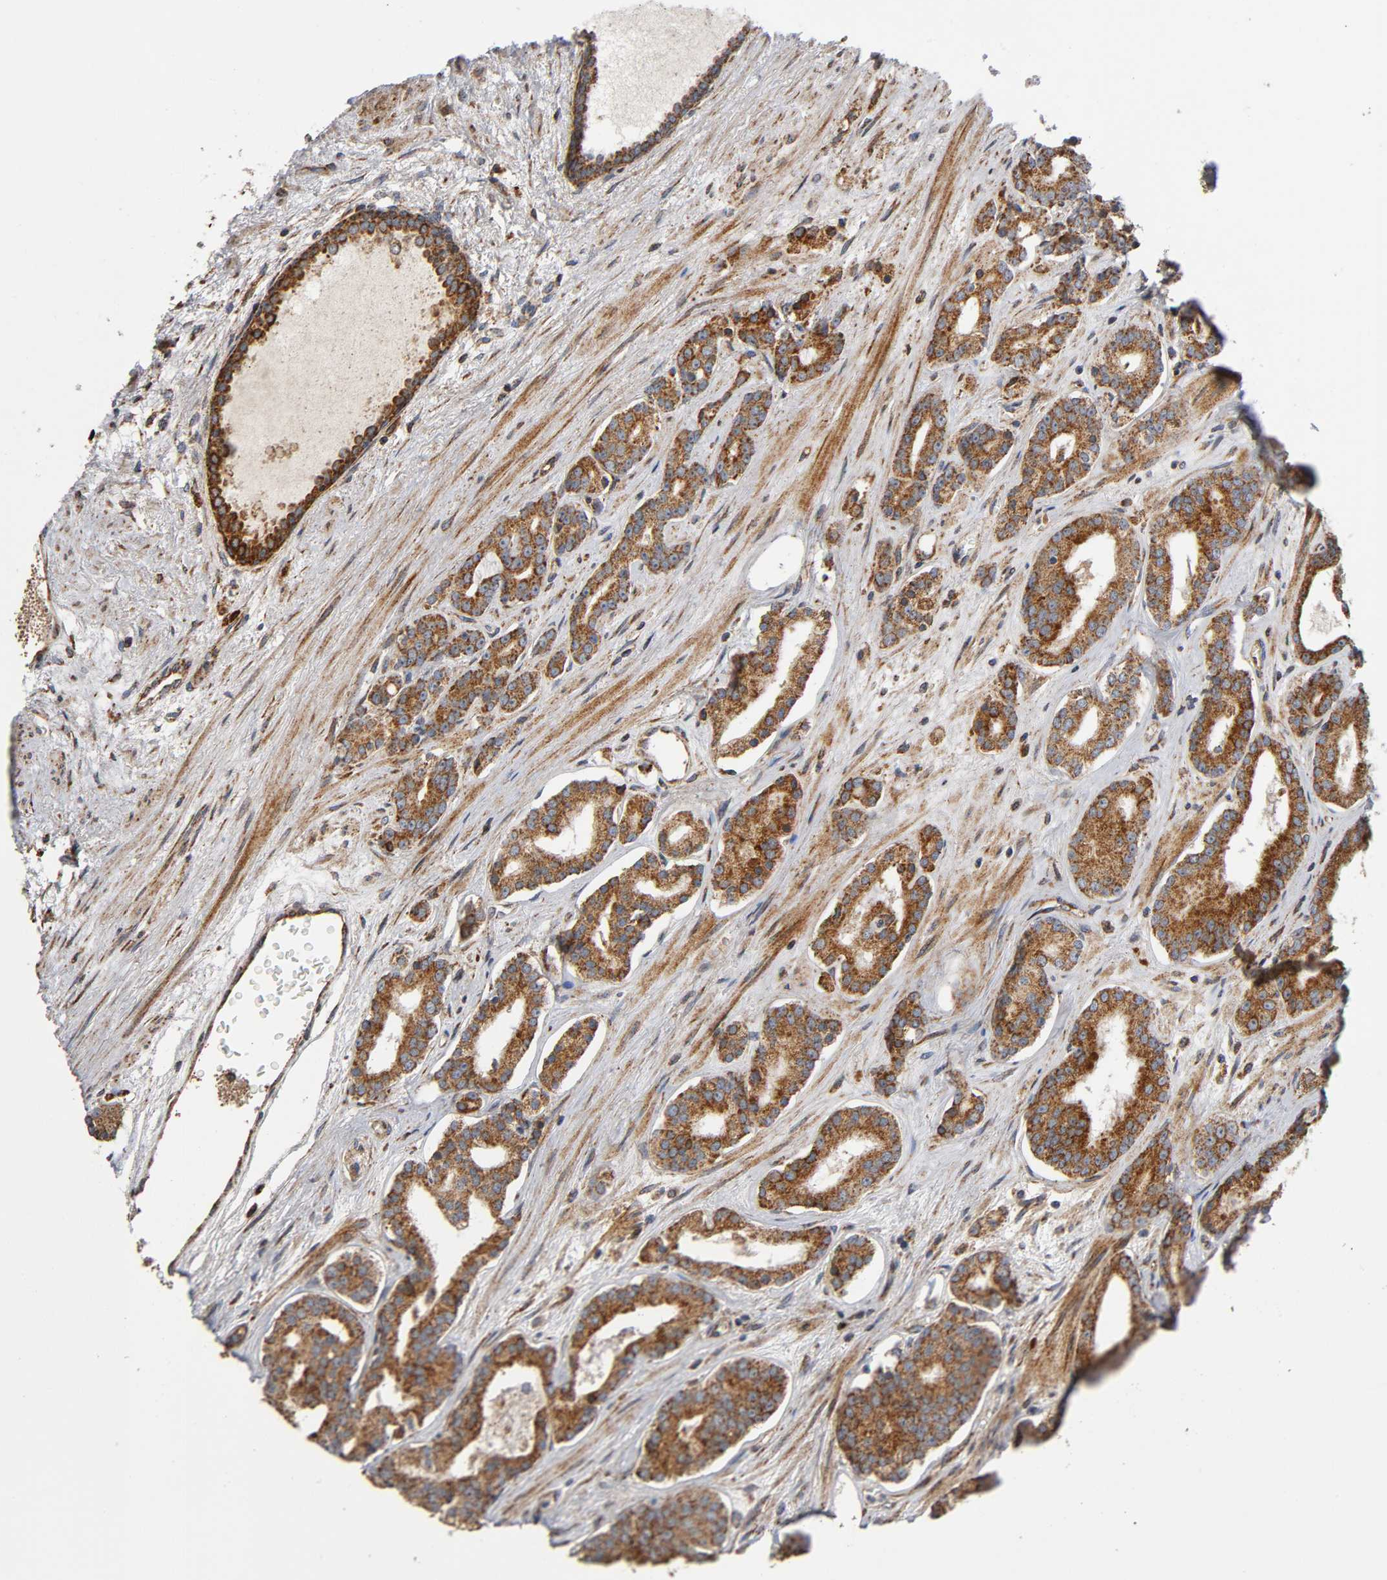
{"staining": {"intensity": "moderate", "quantity": ">75%", "location": "cytoplasmic/membranous"}, "tissue": "prostate cancer", "cell_type": "Tumor cells", "image_type": "cancer", "snomed": [{"axis": "morphology", "description": "Adenocarcinoma, Low grade"}, {"axis": "topography", "description": "Prostate"}], "caption": "An immunohistochemistry micrograph of neoplastic tissue is shown. Protein staining in brown labels moderate cytoplasmic/membranous positivity in prostate cancer within tumor cells.", "gene": "MAP3K1", "patient": {"sex": "male", "age": 63}}